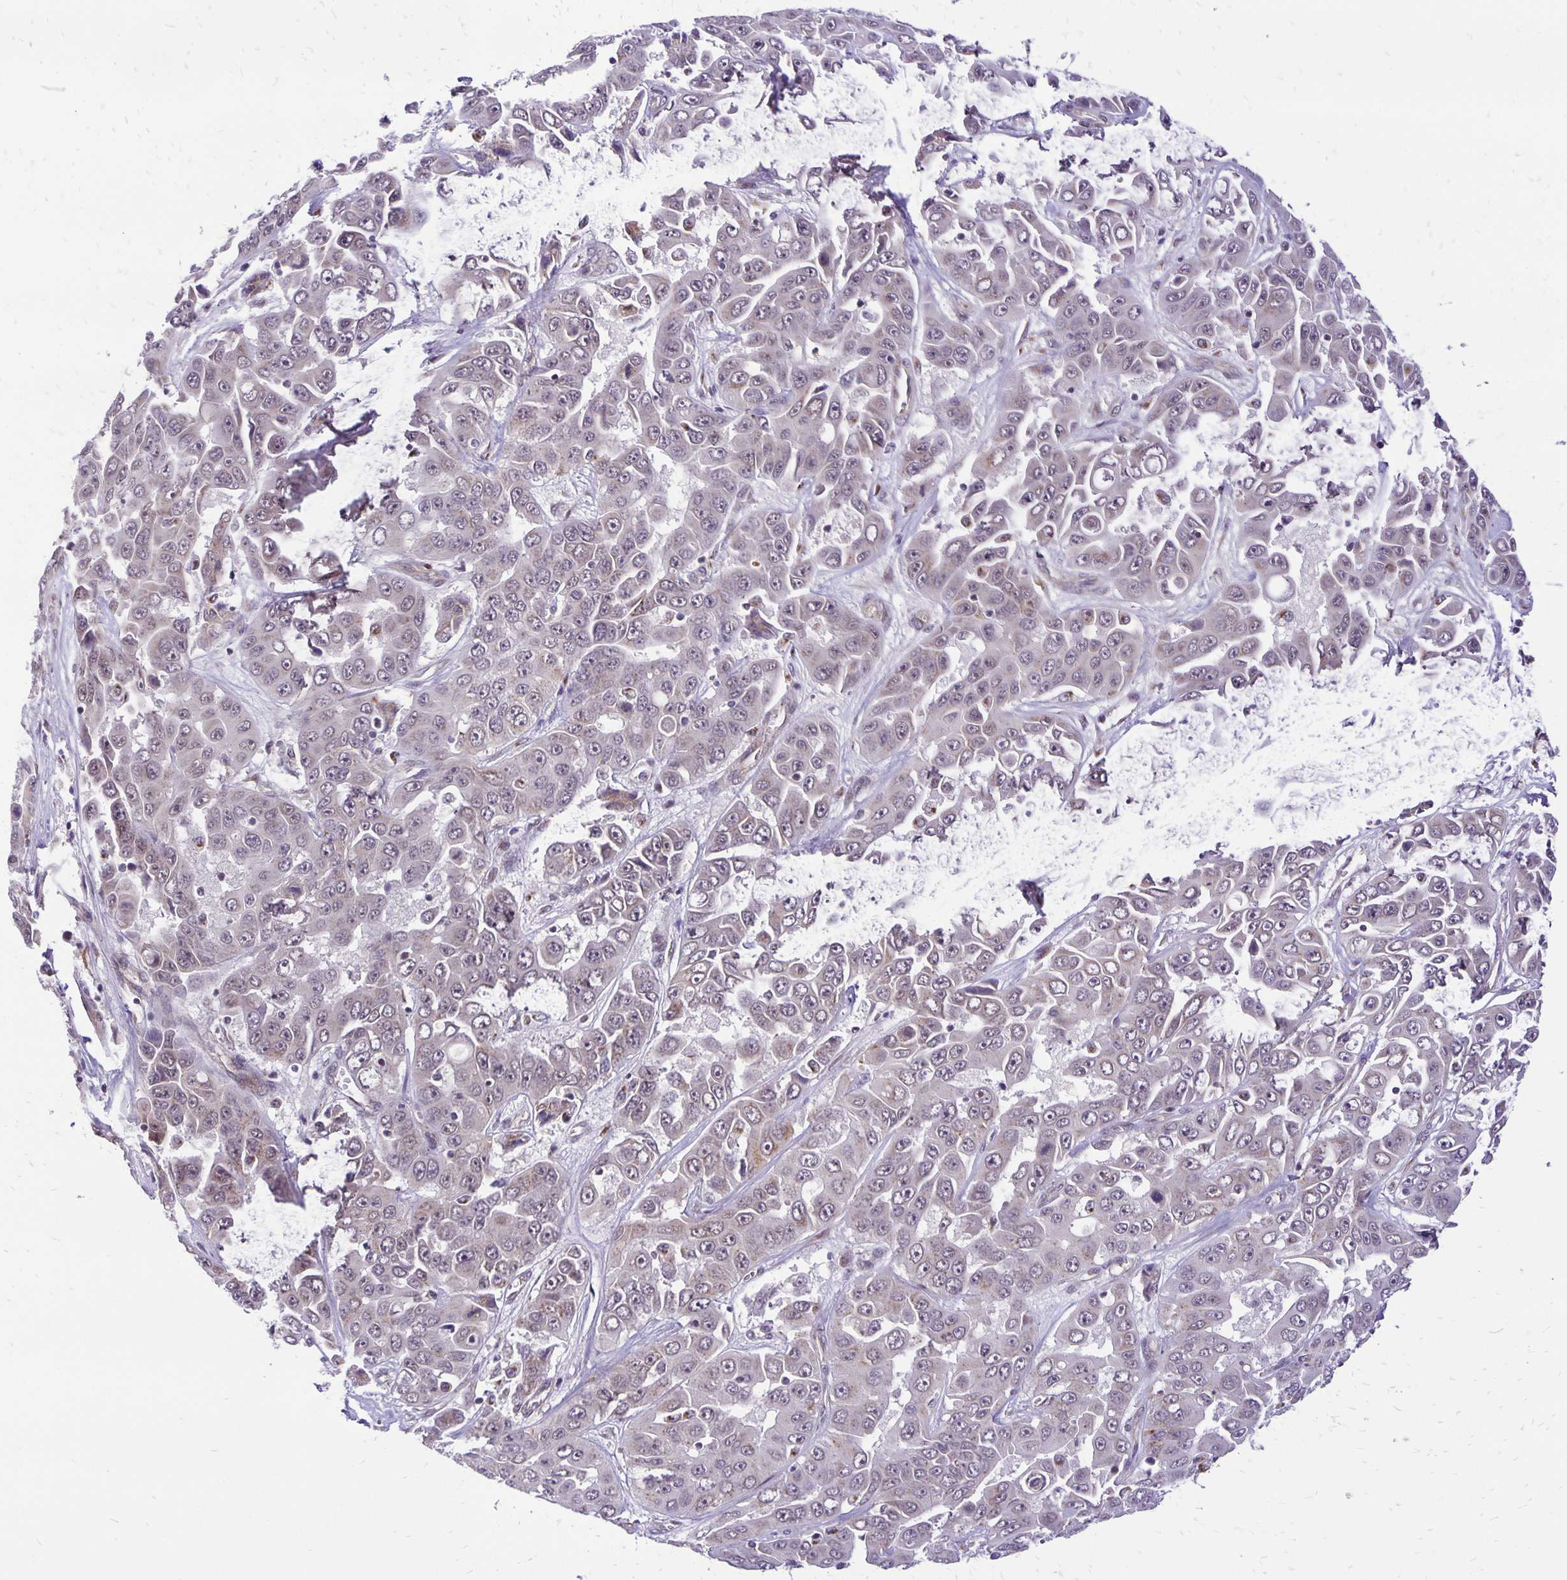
{"staining": {"intensity": "negative", "quantity": "none", "location": "none"}, "tissue": "liver cancer", "cell_type": "Tumor cells", "image_type": "cancer", "snomed": [{"axis": "morphology", "description": "Cholangiocarcinoma"}, {"axis": "topography", "description": "Liver"}], "caption": "Immunohistochemistry of liver cancer (cholangiocarcinoma) demonstrates no positivity in tumor cells.", "gene": "GOLGA5", "patient": {"sex": "female", "age": 52}}